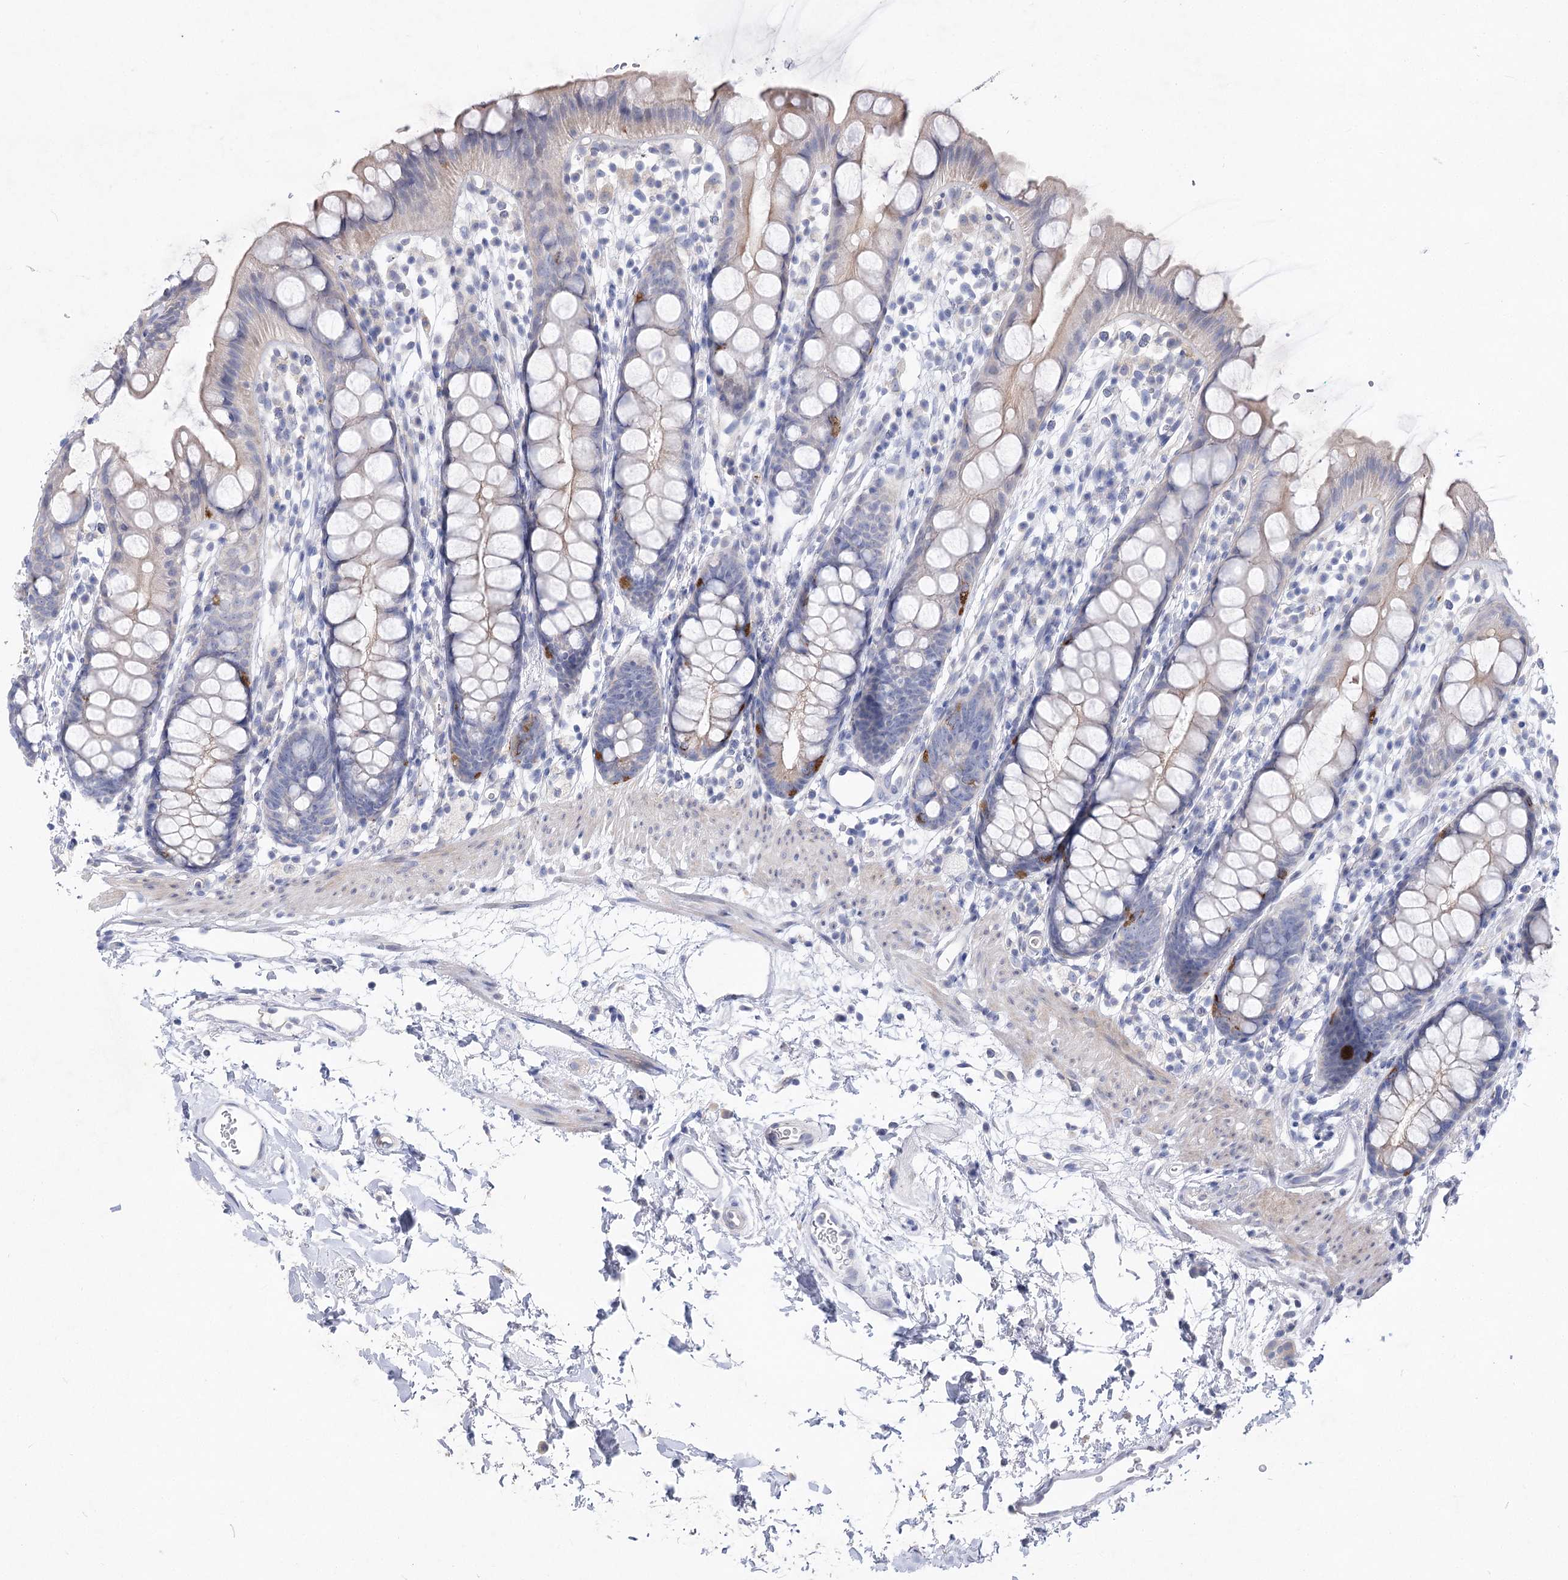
{"staining": {"intensity": "weak", "quantity": "<25%", "location": "cytoplasmic/membranous"}, "tissue": "rectum", "cell_type": "Glandular cells", "image_type": "normal", "snomed": [{"axis": "morphology", "description": "Normal tissue, NOS"}, {"axis": "topography", "description": "Rectum"}], "caption": "Unremarkable rectum was stained to show a protein in brown. There is no significant positivity in glandular cells.", "gene": "LRRC14B", "patient": {"sex": "female", "age": 65}}